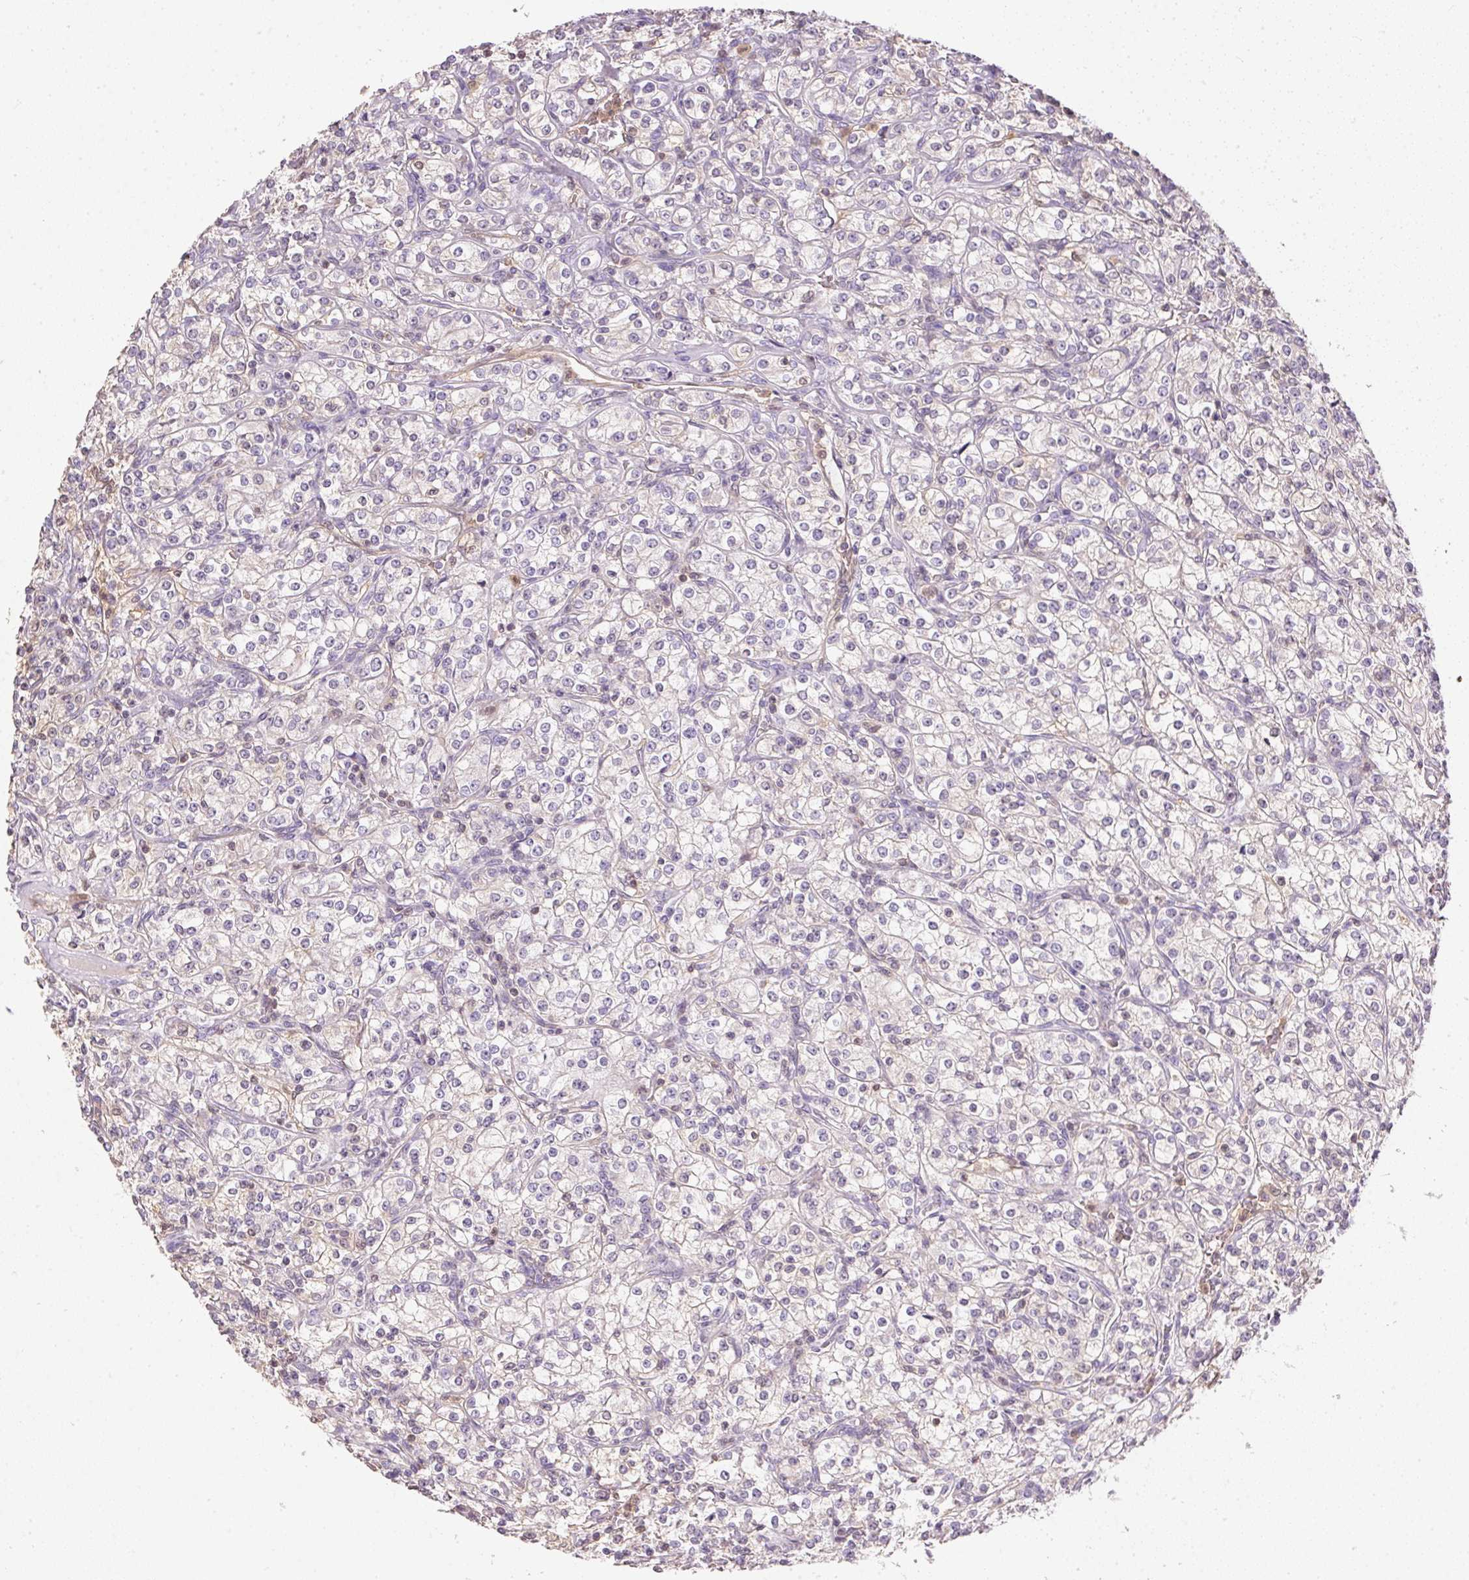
{"staining": {"intensity": "negative", "quantity": "none", "location": "none"}, "tissue": "renal cancer", "cell_type": "Tumor cells", "image_type": "cancer", "snomed": [{"axis": "morphology", "description": "Adenocarcinoma, NOS"}, {"axis": "topography", "description": "Kidney"}], "caption": "Tumor cells are negative for protein expression in human renal adenocarcinoma.", "gene": "S100A3", "patient": {"sex": "male", "age": 77}}